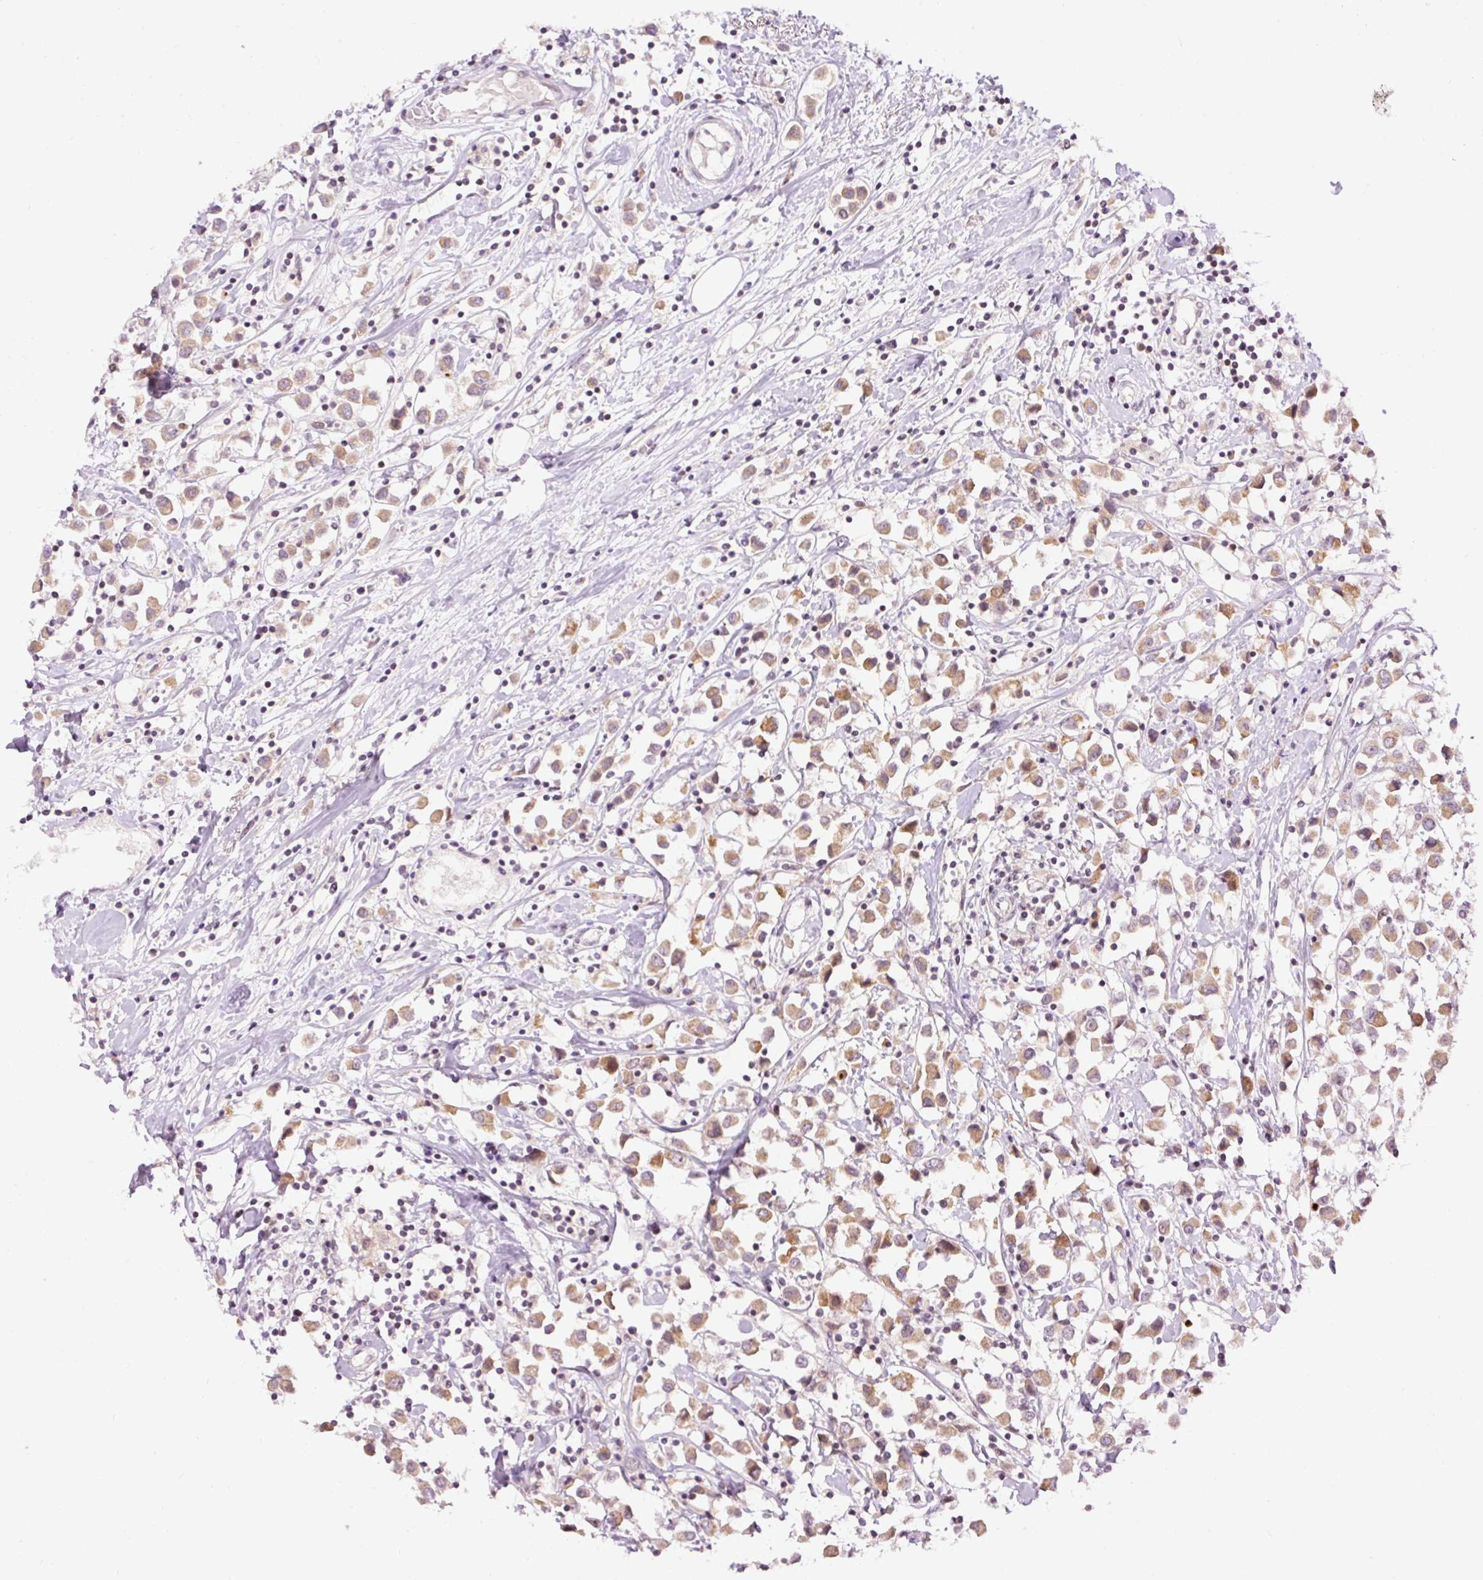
{"staining": {"intensity": "moderate", "quantity": ">75%", "location": "cytoplasmic/membranous"}, "tissue": "breast cancer", "cell_type": "Tumor cells", "image_type": "cancer", "snomed": [{"axis": "morphology", "description": "Duct carcinoma"}, {"axis": "topography", "description": "Breast"}], "caption": "Immunohistochemical staining of human breast infiltrating ductal carcinoma demonstrates moderate cytoplasmic/membranous protein positivity in about >75% of tumor cells.", "gene": "ABHD11", "patient": {"sex": "female", "age": 61}}